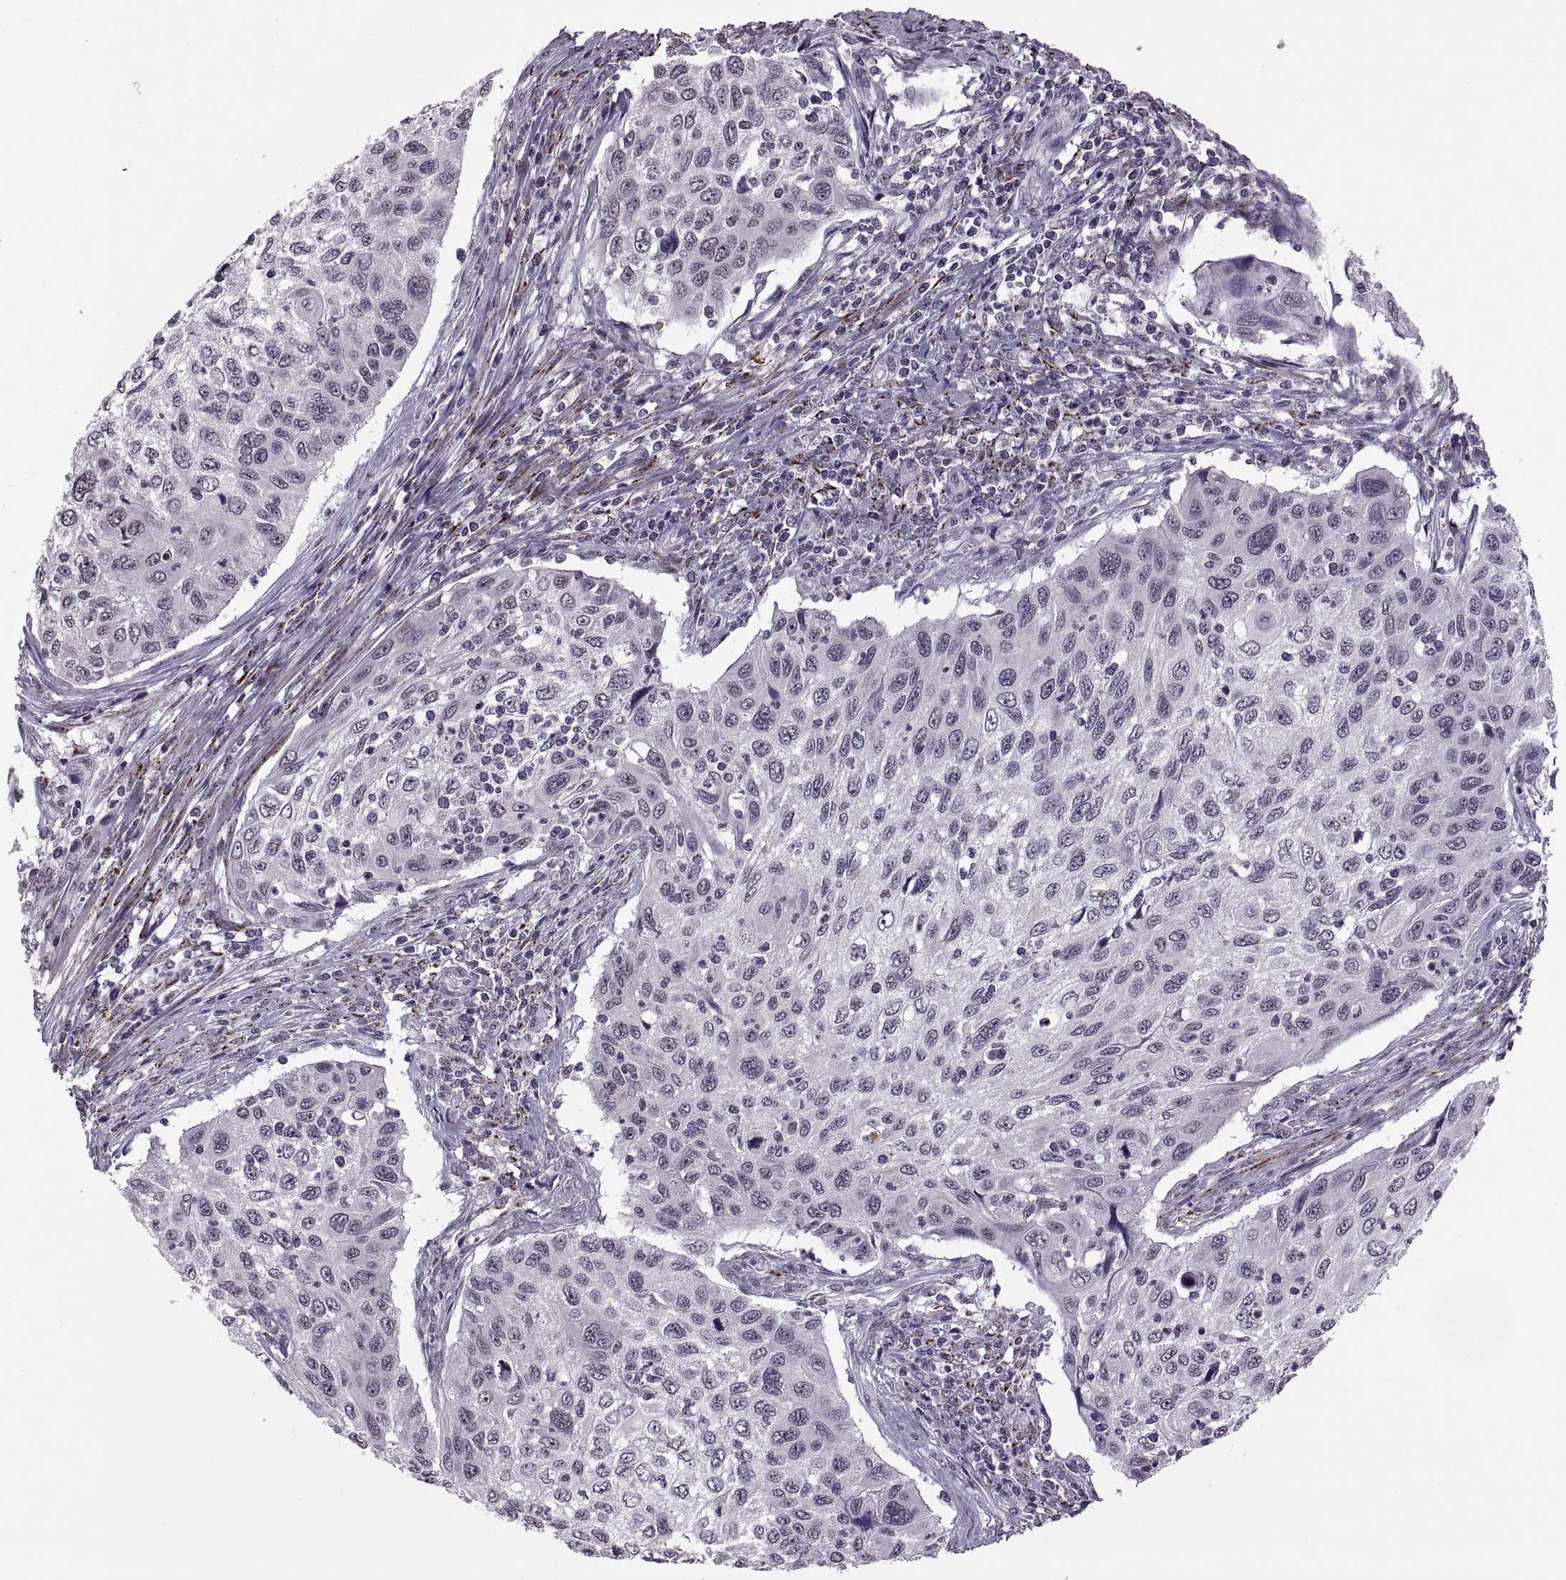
{"staining": {"intensity": "negative", "quantity": "none", "location": "none"}, "tissue": "cervical cancer", "cell_type": "Tumor cells", "image_type": "cancer", "snomed": [{"axis": "morphology", "description": "Squamous cell carcinoma, NOS"}, {"axis": "topography", "description": "Cervix"}], "caption": "Tumor cells are negative for brown protein staining in squamous cell carcinoma (cervical).", "gene": "OTP", "patient": {"sex": "female", "age": 70}}